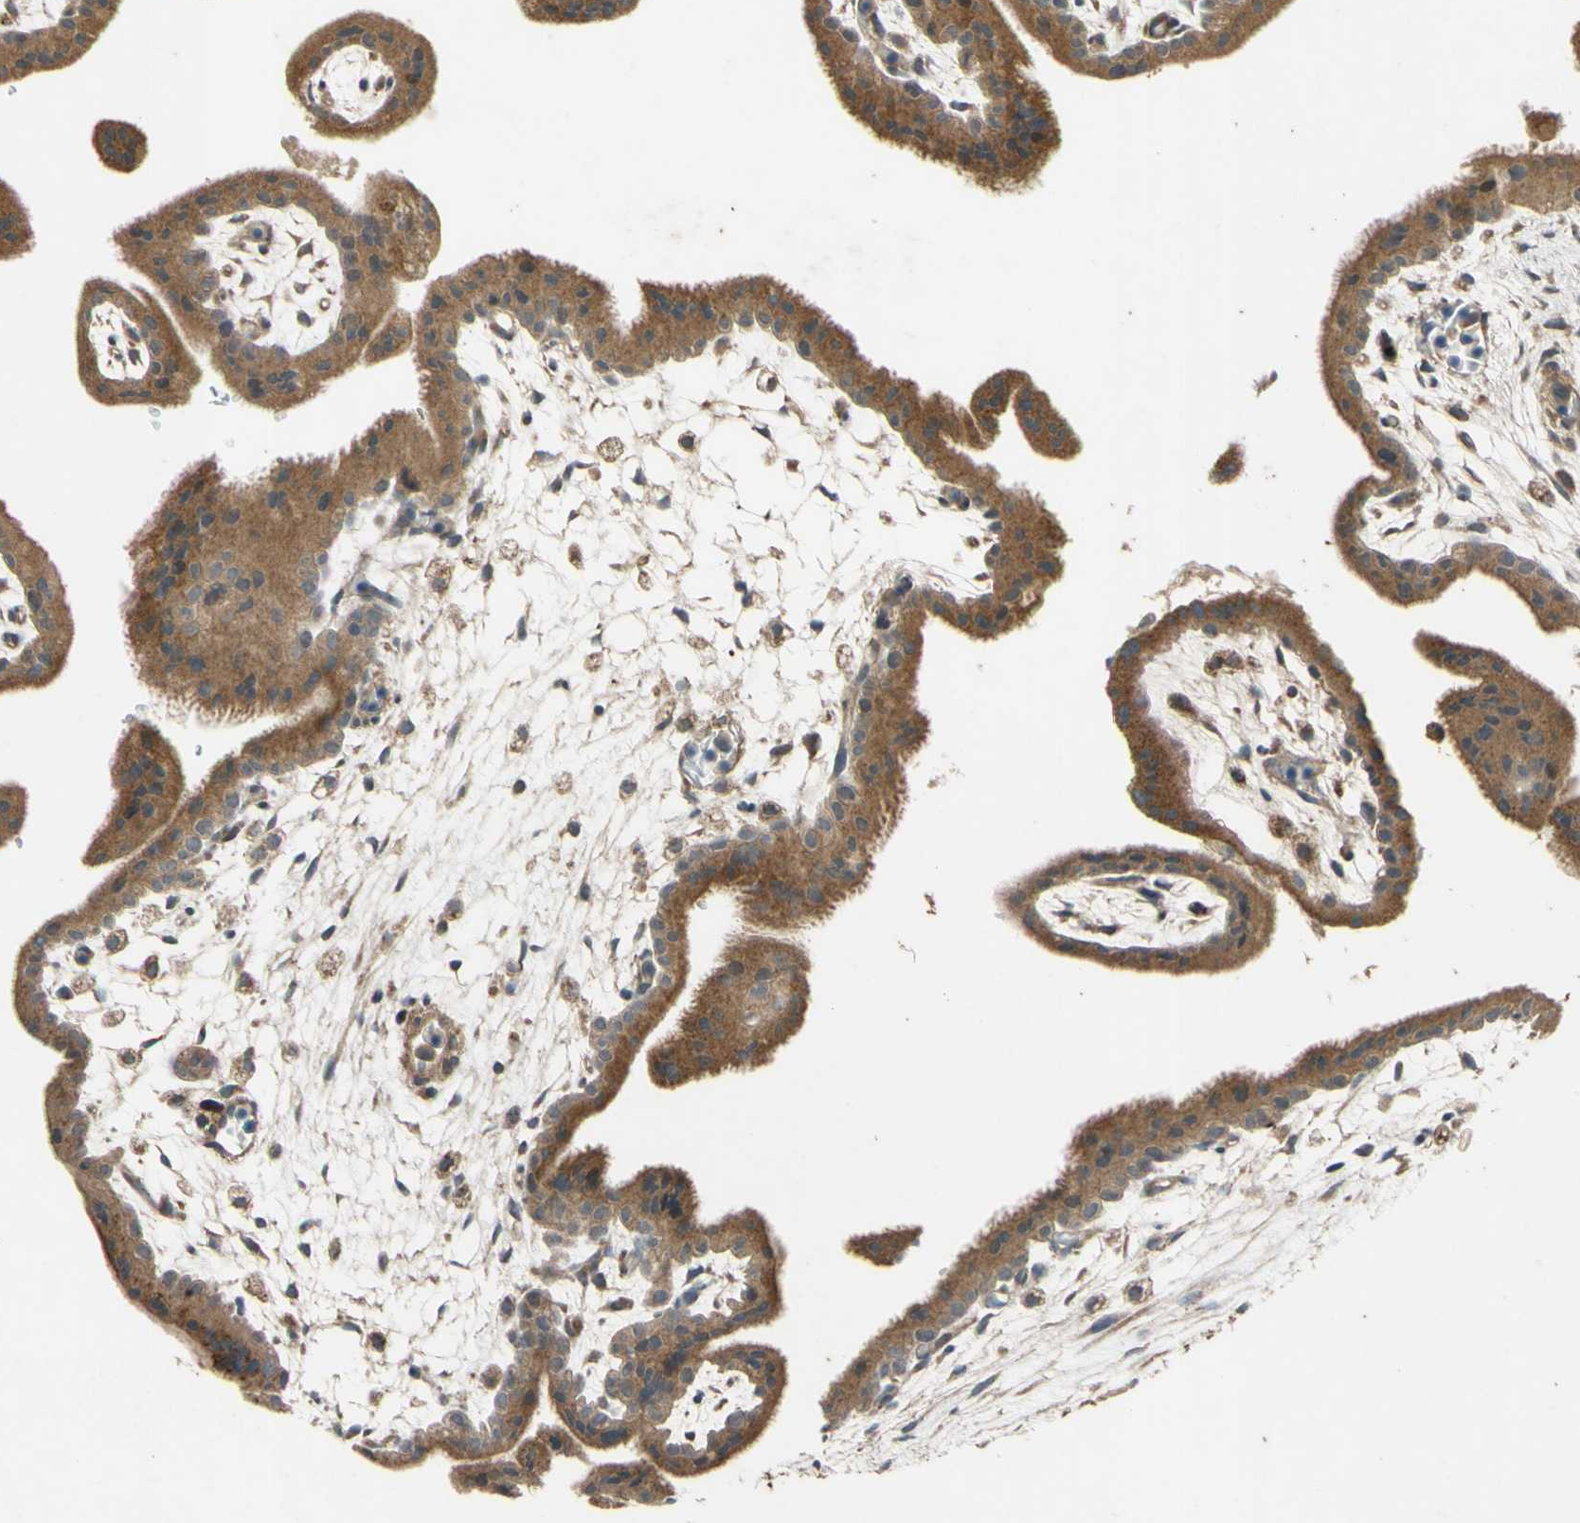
{"staining": {"intensity": "weak", "quantity": ">75%", "location": "cytoplasmic/membranous"}, "tissue": "placenta", "cell_type": "Decidual cells", "image_type": "normal", "snomed": [{"axis": "morphology", "description": "Normal tissue, NOS"}, {"axis": "topography", "description": "Placenta"}], "caption": "Decidual cells reveal weak cytoplasmic/membranous positivity in about >75% of cells in normal placenta.", "gene": "PARD6A", "patient": {"sex": "female", "age": 35}}